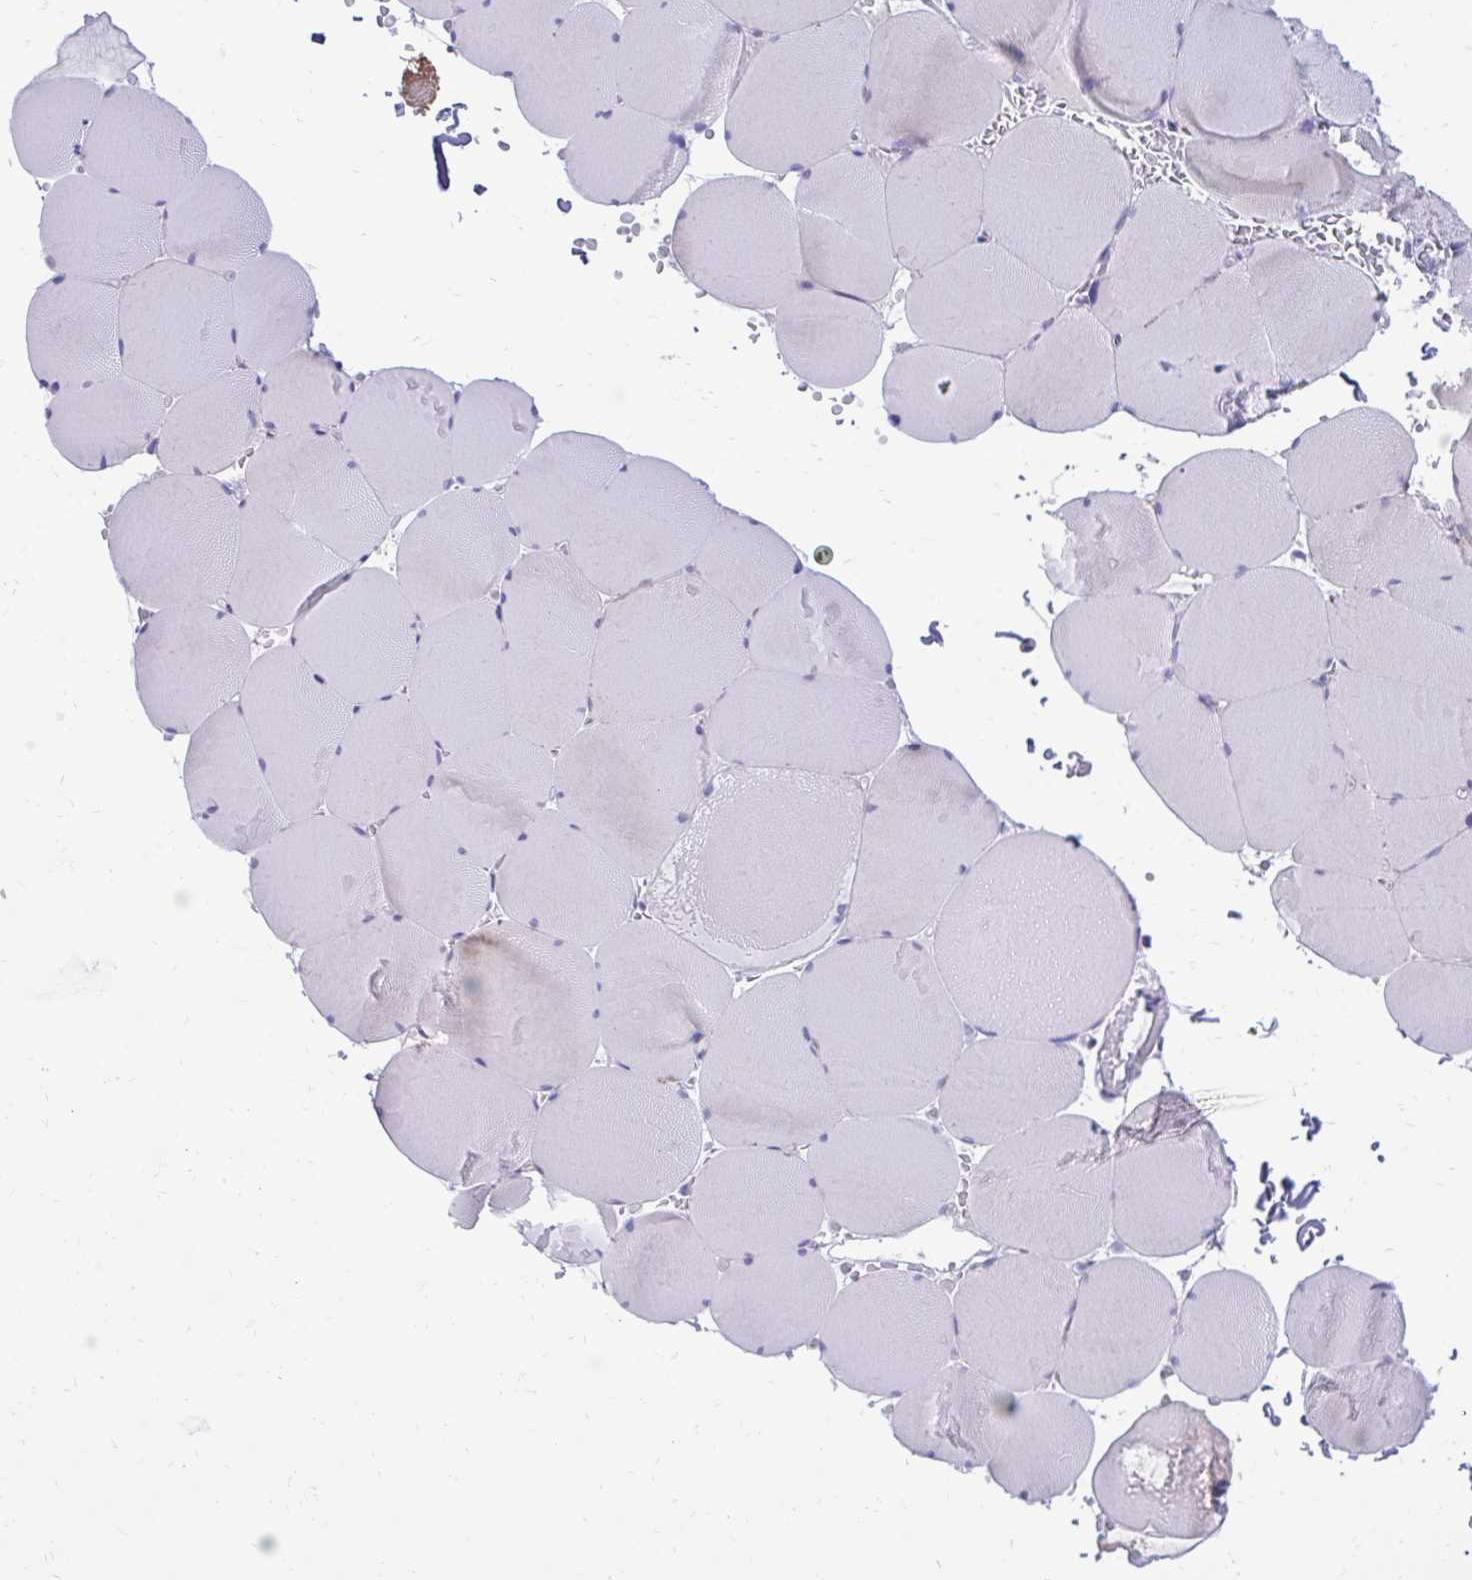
{"staining": {"intensity": "negative", "quantity": "none", "location": "none"}, "tissue": "skeletal muscle", "cell_type": "Myocytes", "image_type": "normal", "snomed": [{"axis": "morphology", "description": "Normal tissue, NOS"}, {"axis": "topography", "description": "Skeletal muscle"}, {"axis": "topography", "description": "Head-Neck"}], "caption": "High power microscopy micrograph of an immunohistochemistry (IHC) histopathology image of normal skeletal muscle, revealing no significant expression in myocytes. The staining is performed using DAB brown chromogen with nuclei counter-stained in using hematoxylin.", "gene": "TMCO5A", "patient": {"sex": "male", "age": 66}}